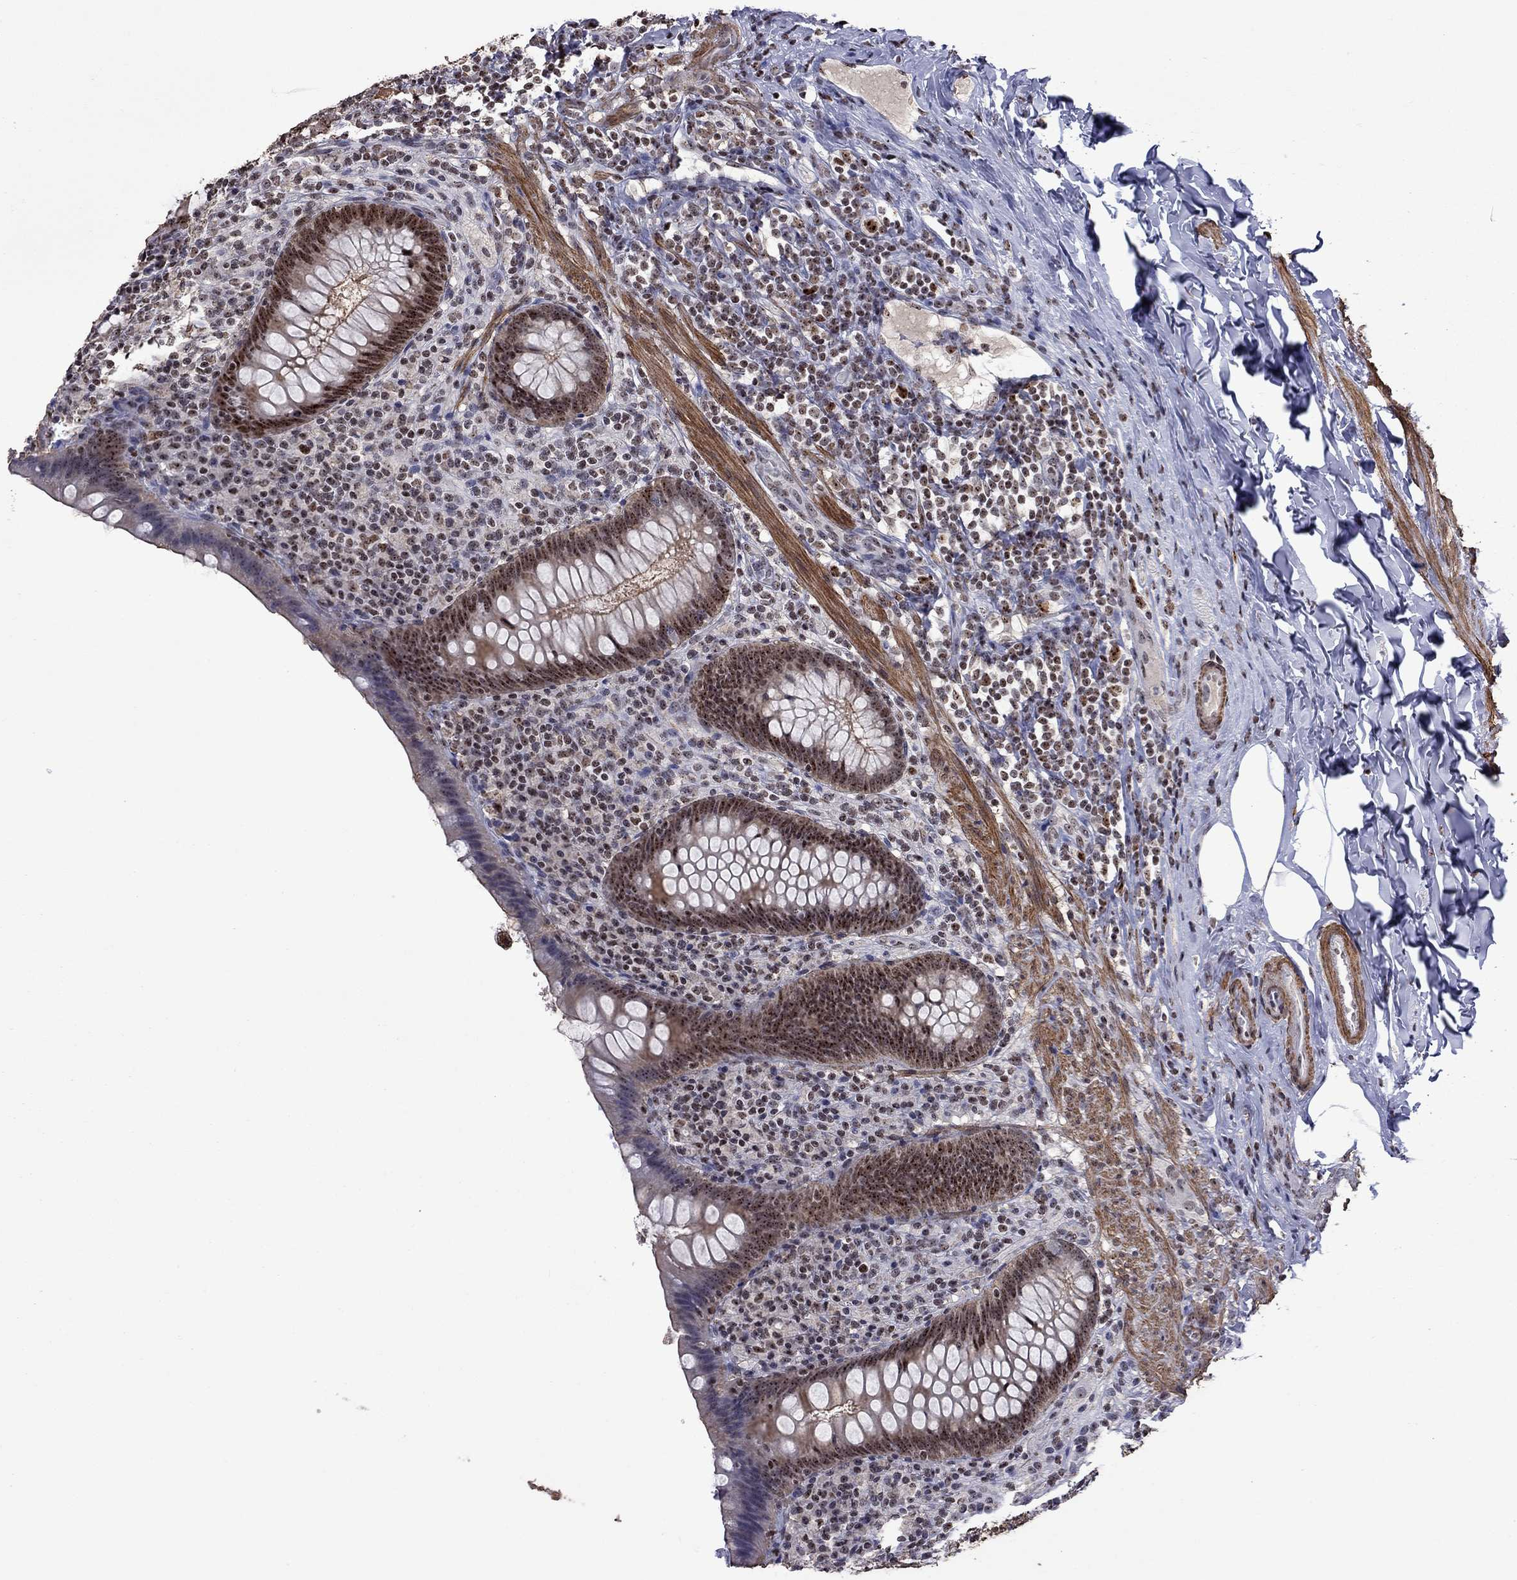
{"staining": {"intensity": "moderate", "quantity": ">75%", "location": "nuclear"}, "tissue": "appendix", "cell_type": "Glandular cells", "image_type": "normal", "snomed": [{"axis": "morphology", "description": "Normal tissue, NOS"}, {"axis": "topography", "description": "Appendix"}], "caption": "Immunohistochemistry (IHC) (DAB) staining of unremarkable human appendix reveals moderate nuclear protein staining in approximately >75% of glandular cells.", "gene": "SPOUT1", "patient": {"sex": "male", "age": 47}}